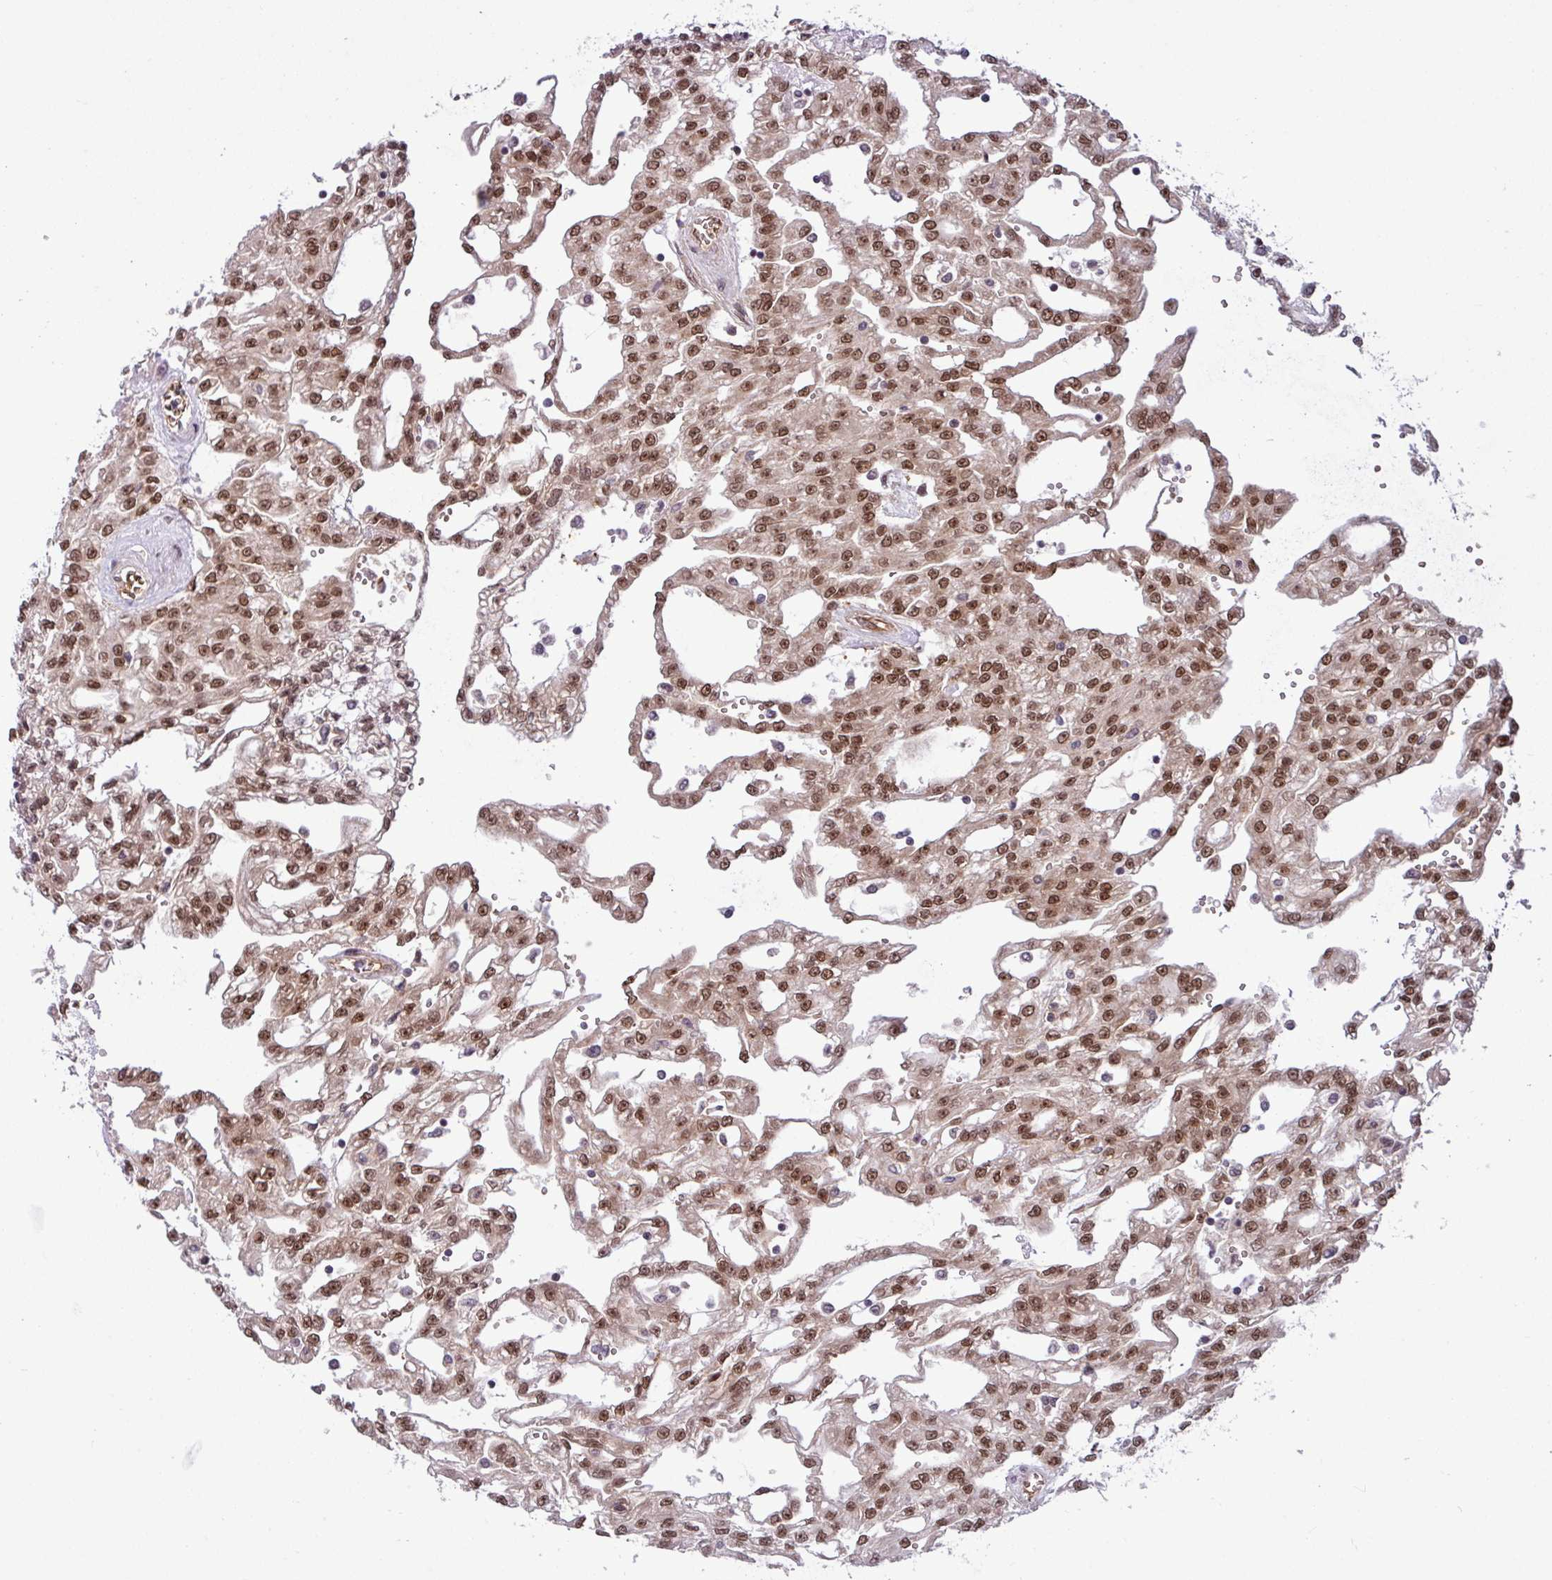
{"staining": {"intensity": "moderate", "quantity": ">75%", "location": "nuclear"}, "tissue": "renal cancer", "cell_type": "Tumor cells", "image_type": "cancer", "snomed": [{"axis": "morphology", "description": "Adenocarcinoma, NOS"}, {"axis": "topography", "description": "Kidney"}], "caption": "IHC staining of adenocarcinoma (renal), which exhibits medium levels of moderate nuclear positivity in about >75% of tumor cells indicating moderate nuclear protein staining. The staining was performed using DAB (brown) for protein detection and nuclei were counterstained in hematoxylin (blue).", "gene": "C7orf50", "patient": {"sex": "male", "age": 63}}